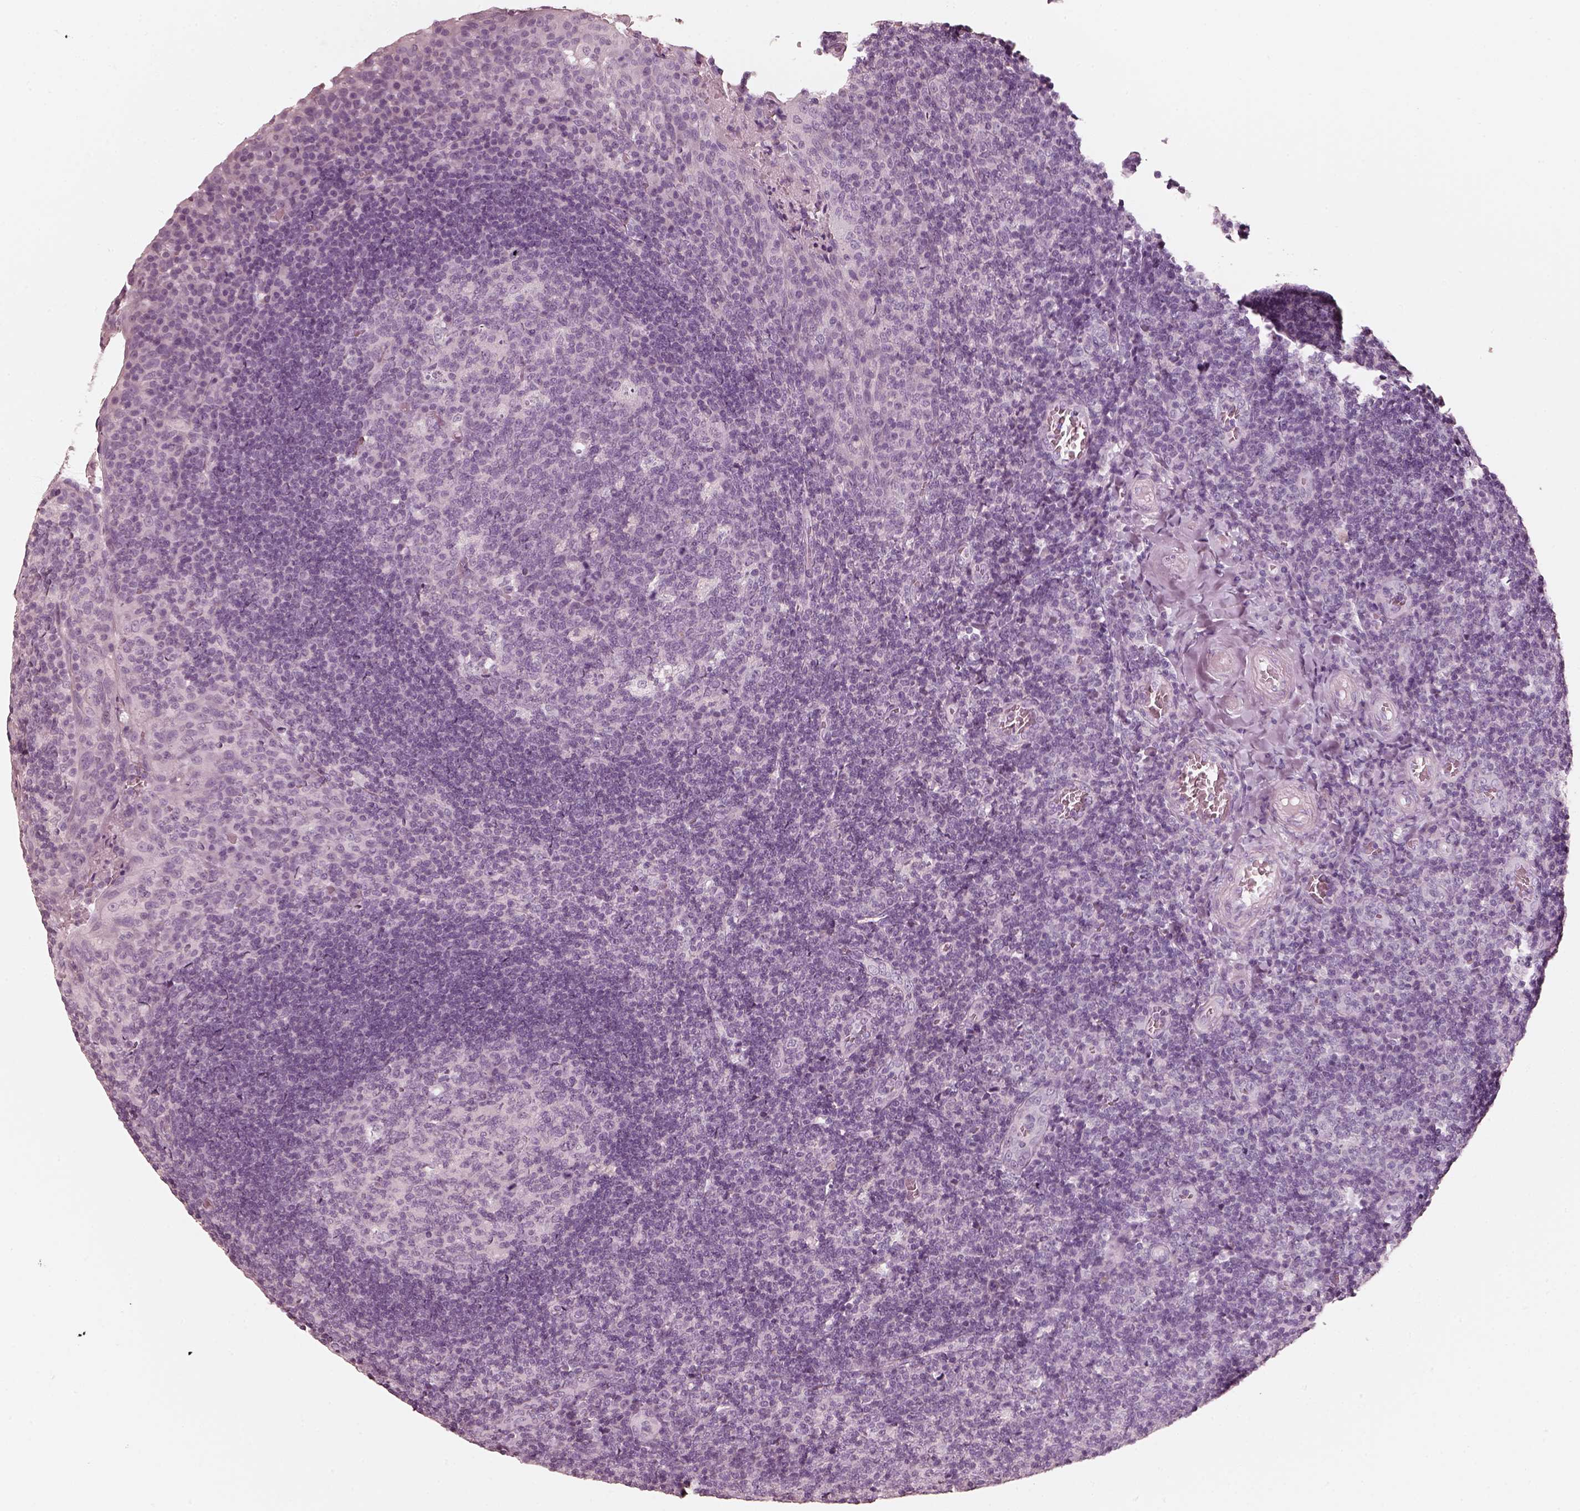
{"staining": {"intensity": "negative", "quantity": "none", "location": "none"}, "tissue": "tonsil", "cell_type": "Germinal center cells", "image_type": "normal", "snomed": [{"axis": "morphology", "description": "Normal tissue, NOS"}, {"axis": "topography", "description": "Tonsil"}], "caption": "High power microscopy image of an IHC image of normal tonsil, revealing no significant staining in germinal center cells.", "gene": "R3HDML", "patient": {"sex": "male", "age": 17}}